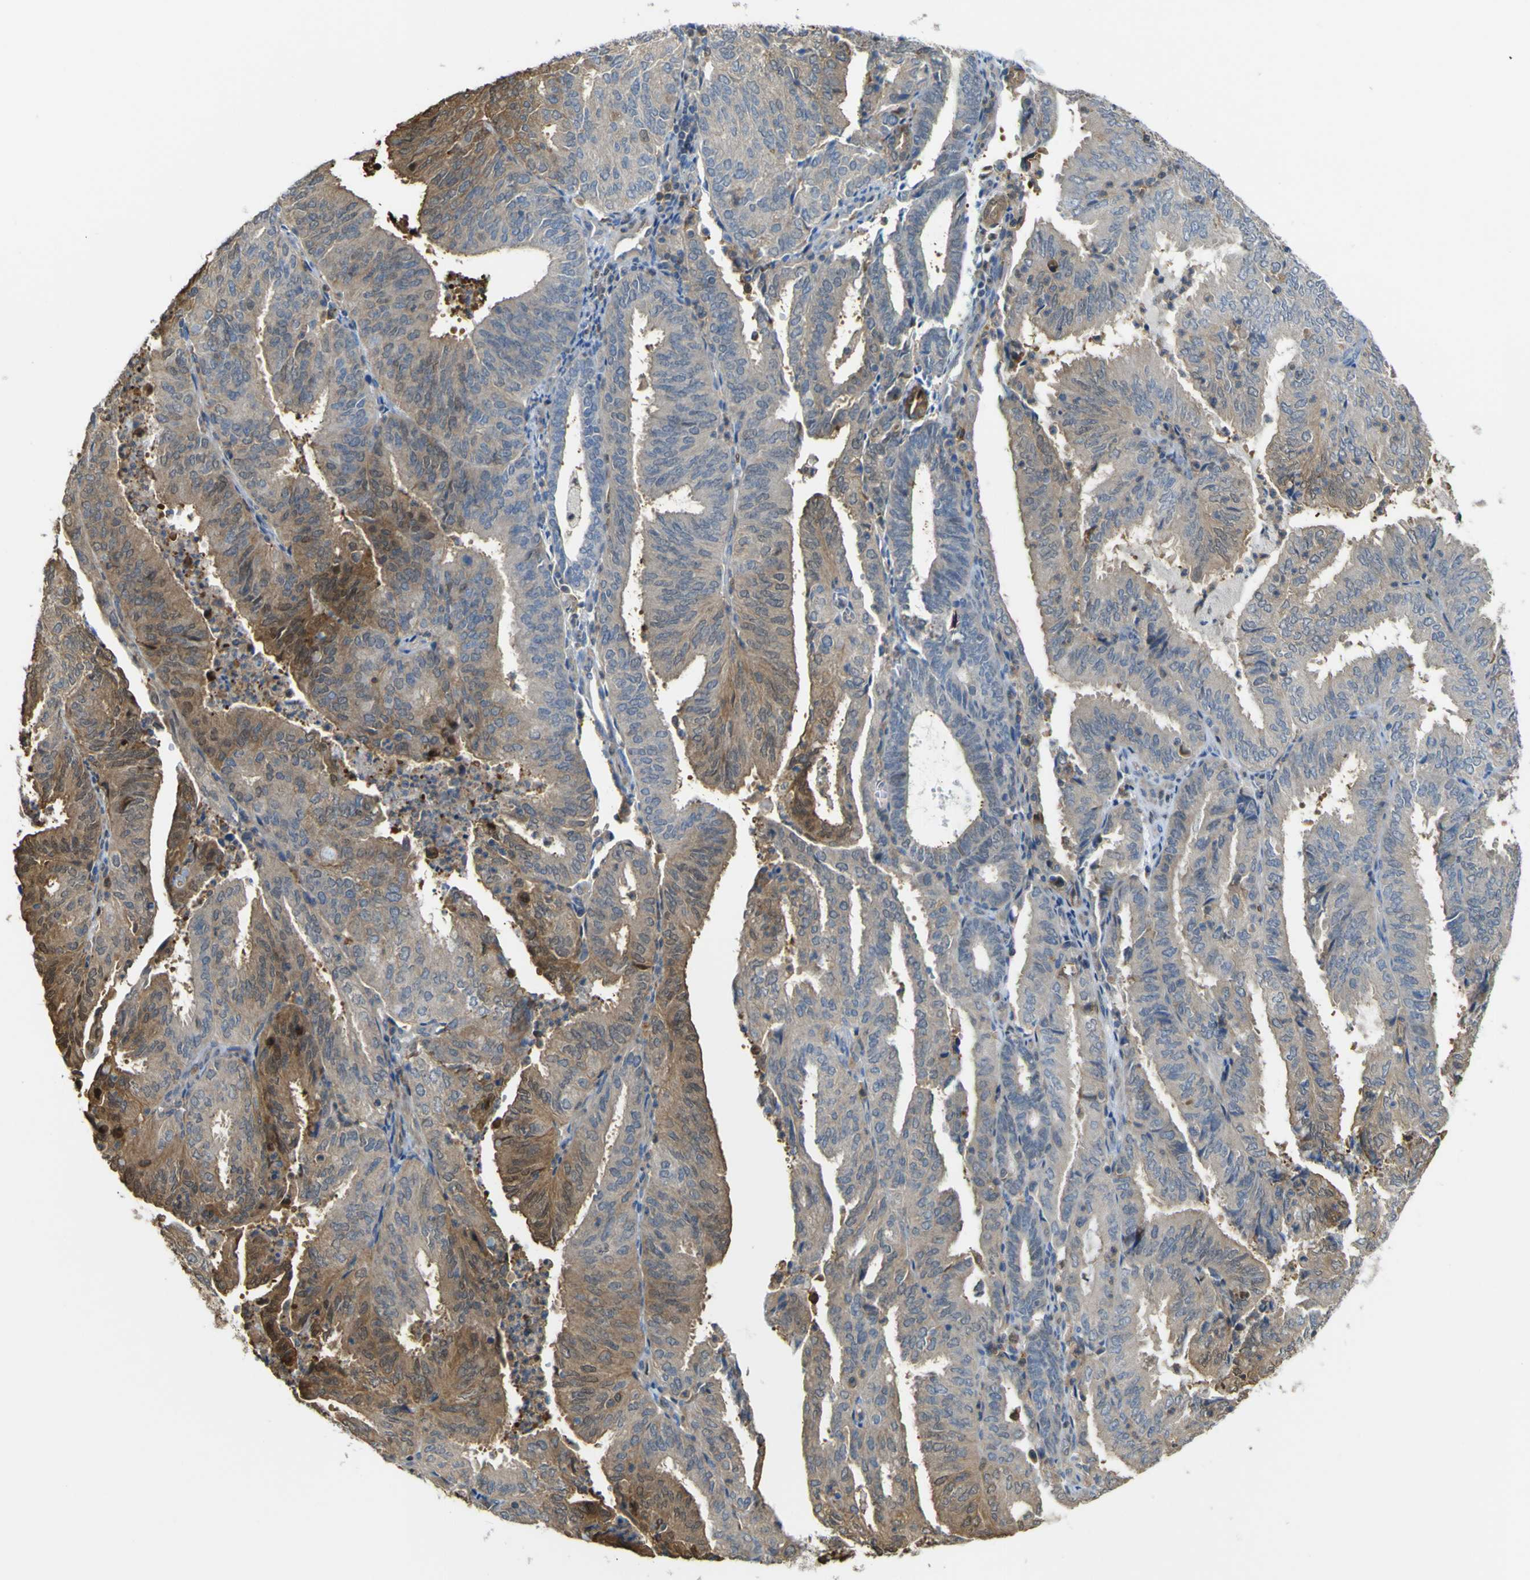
{"staining": {"intensity": "moderate", "quantity": "25%-75%", "location": "cytoplasmic/membranous"}, "tissue": "endometrial cancer", "cell_type": "Tumor cells", "image_type": "cancer", "snomed": [{"axis": "morphology", "description": "Adenocarcinoma, NOS"}, {"axis": "topography", "description": "Uterus"}], "caption": "Immunohistochemistry (IHC) (DAB (3,3'-diaminobenzidine)) staining of human adenocarcinoma (endometrial) shows moderate cytoplasmic/membranous protein positivity in approximately 25%-75% of tumor cells.", "gene": "ABHD3", "patient": {"sex": "female", "age": 60}}